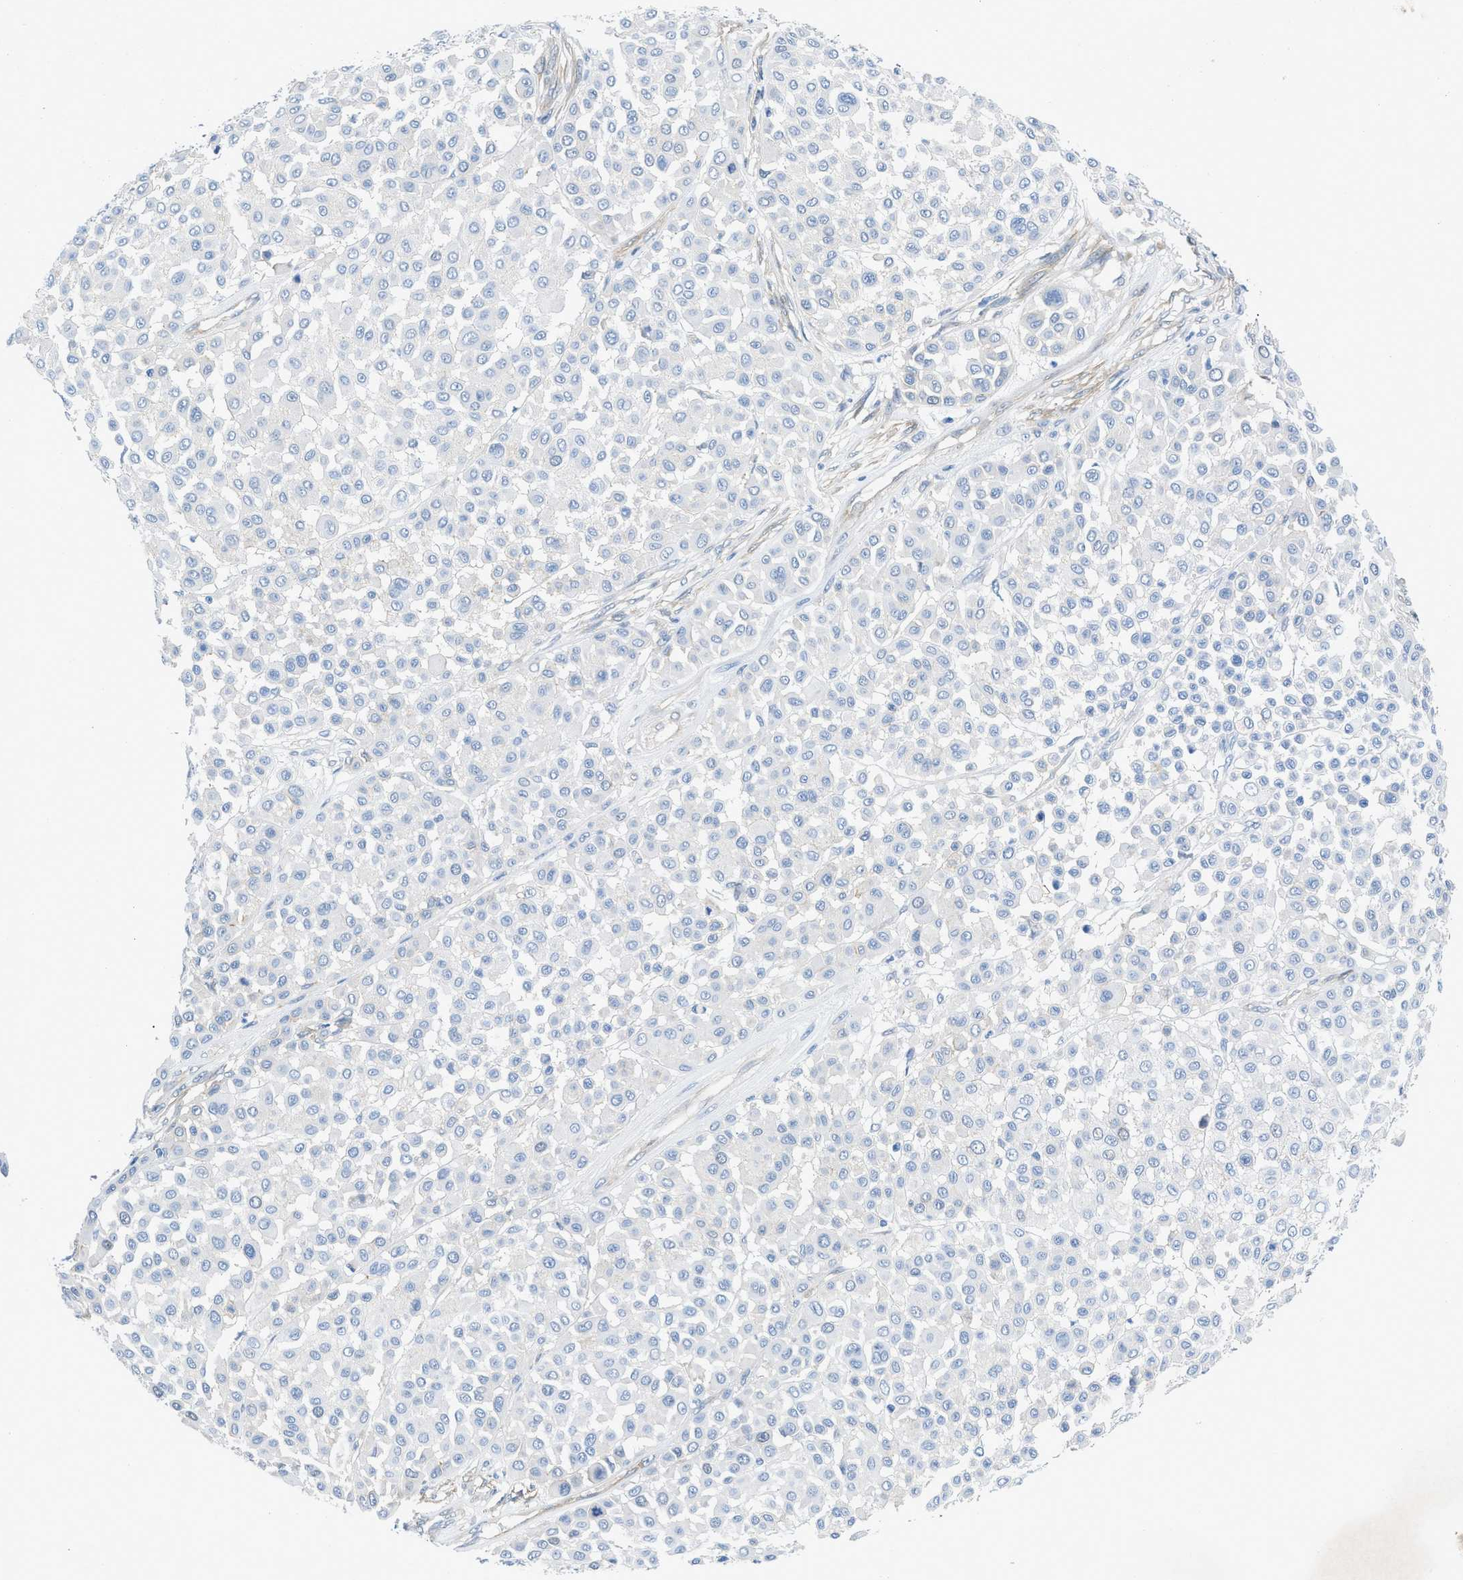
{"staining": {"intensity": "negative", "quantity": "none", "location": "none"}, "tissue": "melanoma", "cell_type": "Tumor cells", "image_type": "cancer", "snomed": [{"axis": "morphology", "description": "Malignant melanoma, Metastatic site"}, {"axis": "topography", "description": "Soft tissue"}], "caption": "Immunohistochemistry (IHC) micrograph of human malignant melanoma (metastatic site) stained for a protein (brown), which exhibits no expression in tumor cells. (Brightfield microscopy of DAB IHC at high magnification).", "gene": "PDLIM5", "patient": {"sex": "male", "age": 41}}